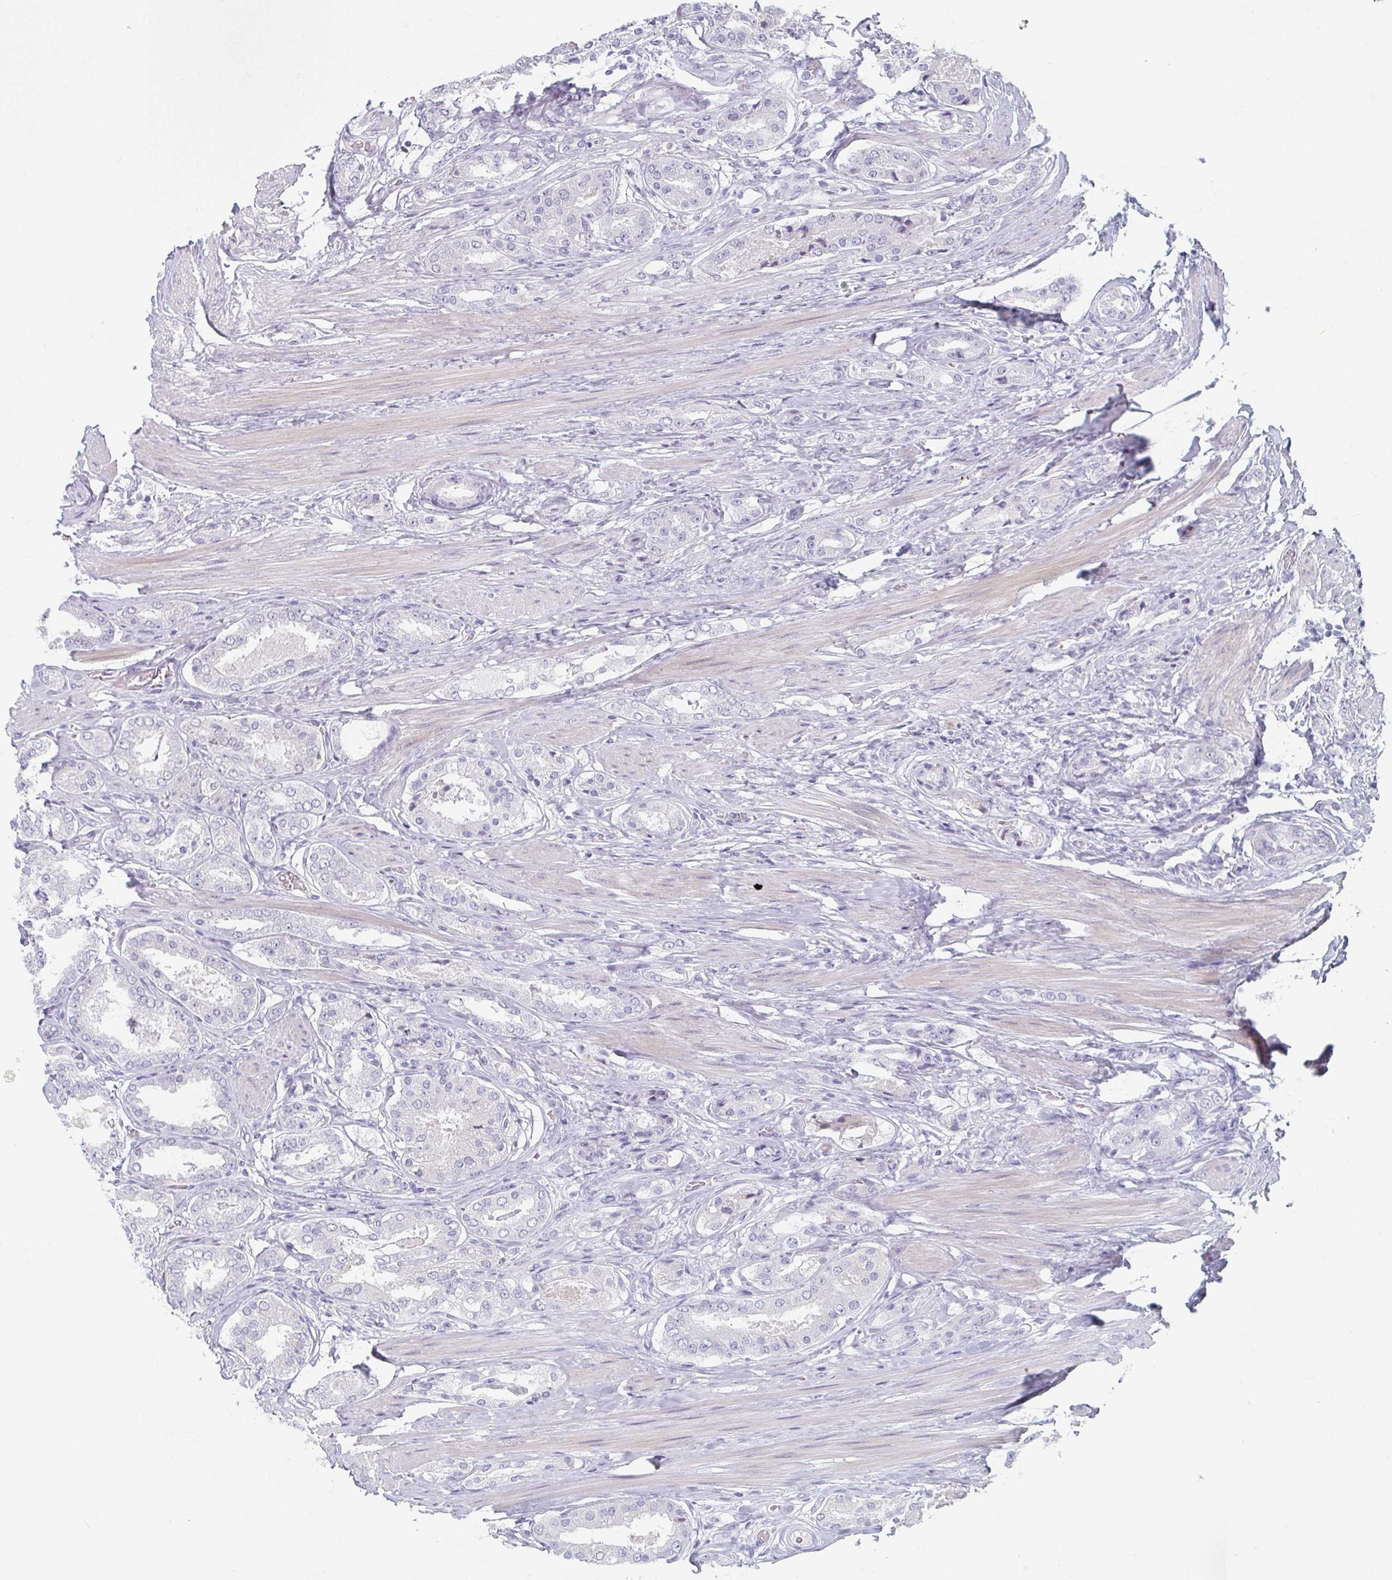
{"staining": {"intensity": "negative", "quantity": "none", "location": "none"}, "tissue": "prostate cancer", "cell_type": "Tumor cells", "image_type": "cancer", "snomed": [{"axis": "morphology", "description": "Adenocarcinoma, High grade"}, {"axis": "topography", "description": "Prostate"}], "caption": "The IHC histopathology image has no significant positivity in tumor cells of adenocarcinoma (high-grade) (prostate) tissue.", "gene": "CAMKV", "patient": {"sex": "male", "age": 63}}